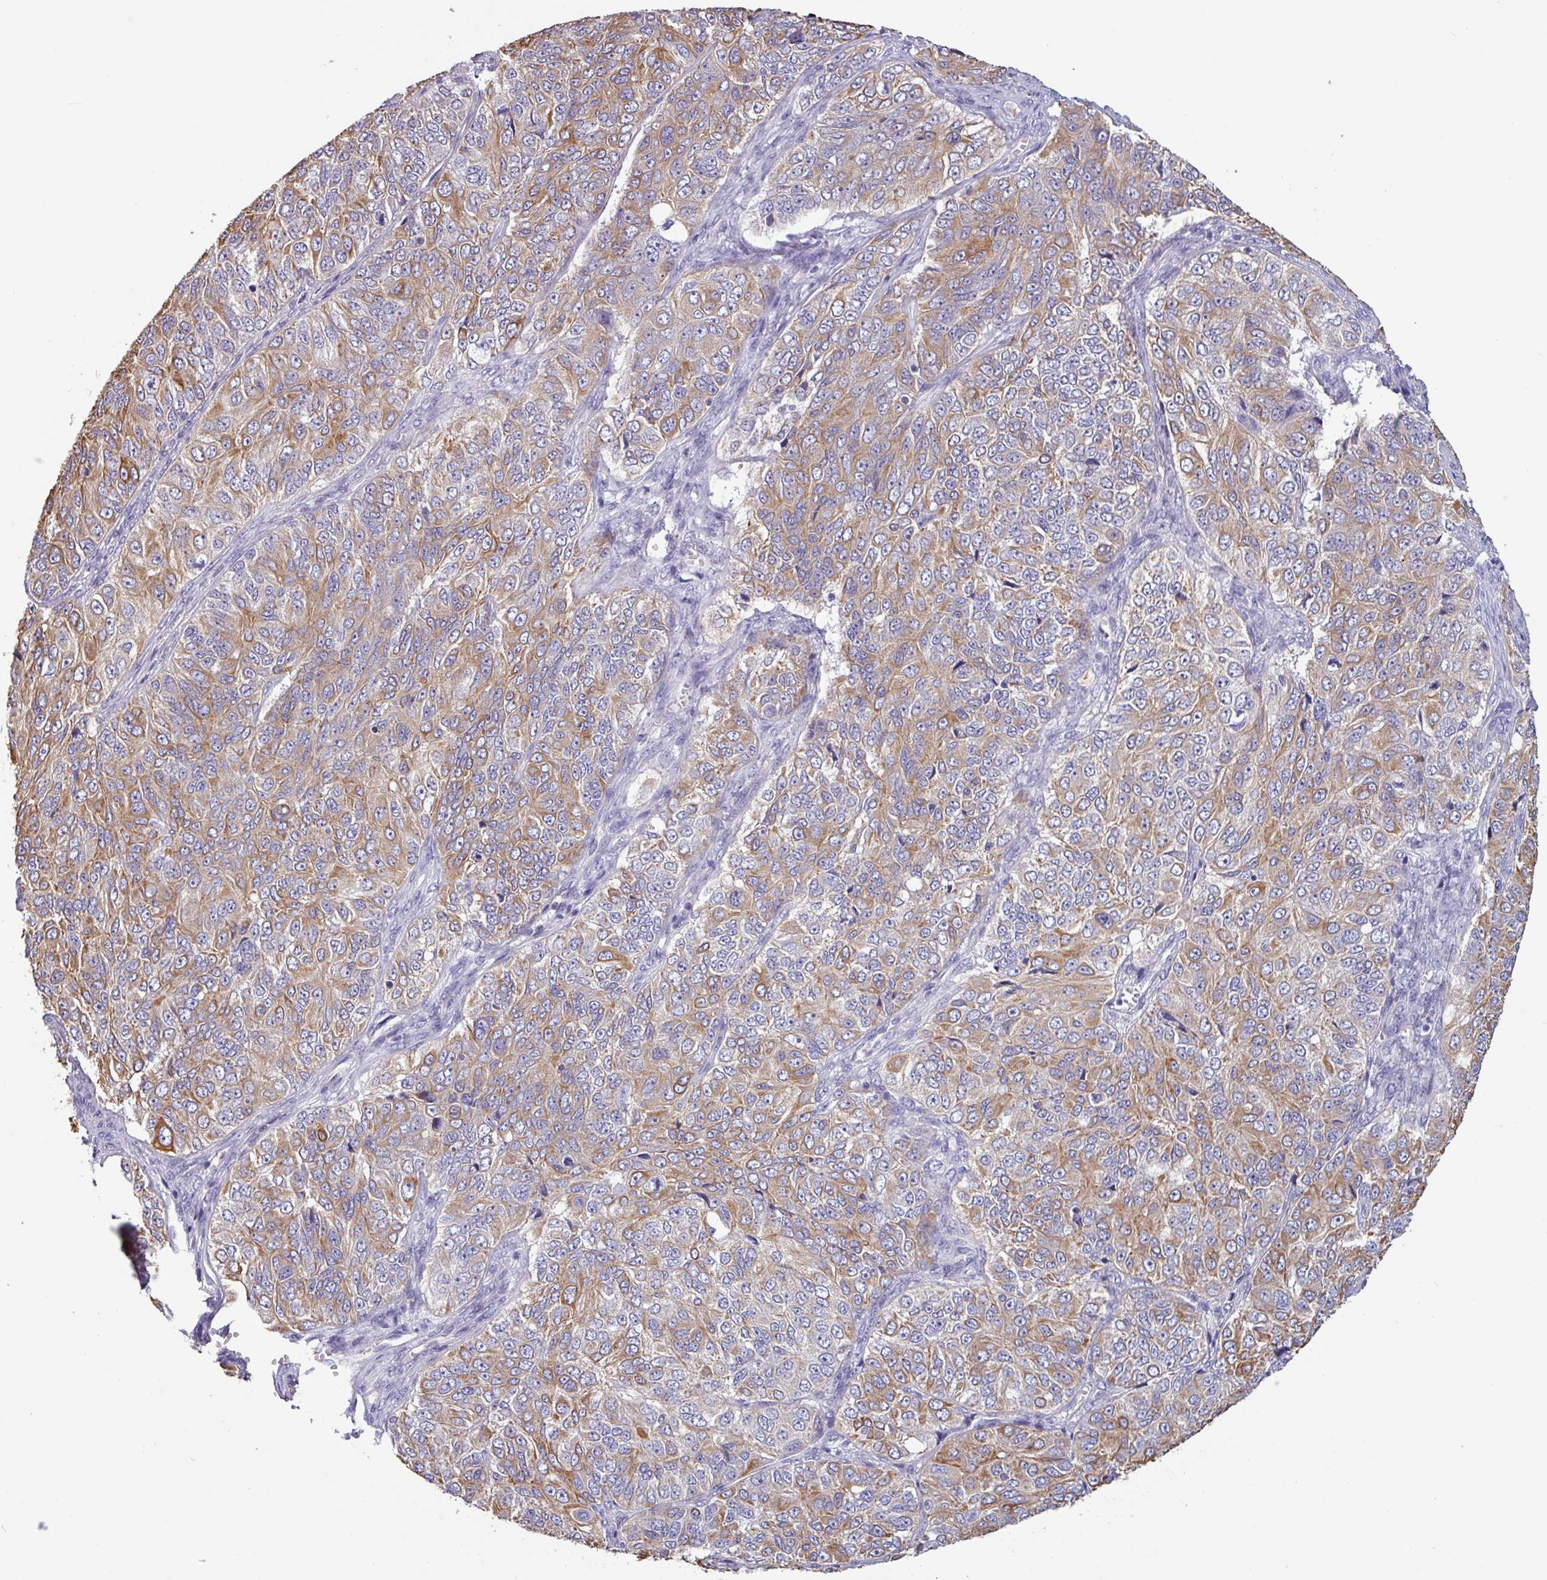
{"staining": {"intensity": "moderate", "quantity": ">75%", "location": "cytoplasmic/membranous"}, "tissue": "ovarian cancer", "cell_type": "Tumor cells", "image_type": "cancer", "snomed": [{"axis": "morphology", "description": "Carcinoma, endometroid"}, {"axis": "topography", "description": "Ovary"}], "caption": "Ovarian cancer (endometroid carcinoma) tissue exhibits moderate cytoplasmic/membranous expression in approximately >75% of tumor cells, visualized by immunohistochemistry.", "gene": "CAMK1", "patient": {"sex": "female", "age": 51}}